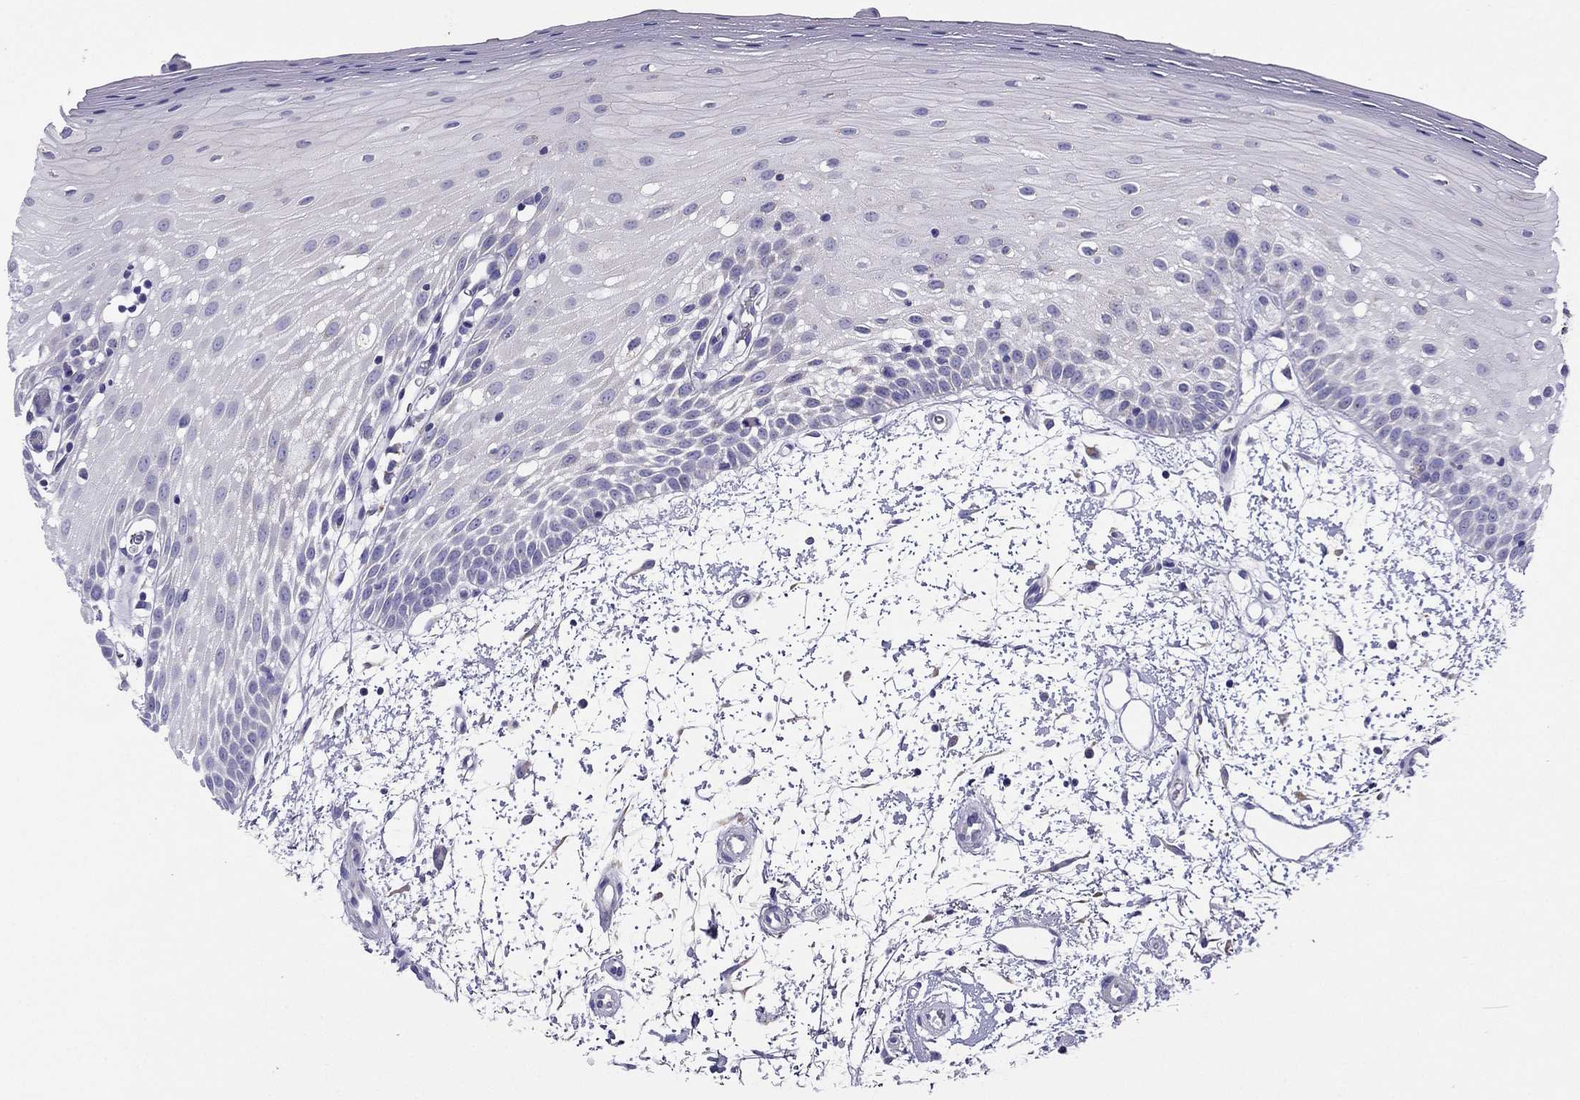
{"staining": {"intensity": "negative", "quantity": "none", "location": "none"}, "tissue": "oral mucosa", "cell_type": "Squamous epithelial cells", "image_type": "normal", "snomed": [{"axis": "morphology", "description": "Normal tissue, NOS"}, {"axis": "morphology", "description": "Squamous cell carcinoma, NOS"}, {"axis": "topography", "description": "Oral tissue"}, {"axis": "topography", "description": "Head-Neck"}], "caption": "Squamous epithelial cells are negative for brown protein staining in unremarkable oral mucosa. (Stains: DAB IHC with hematoxylin counter stain, Microscopy: brightfield microscopy at high magnification).", "gene": "DSC1", "patient": {"sex": "female", "age": 75}}